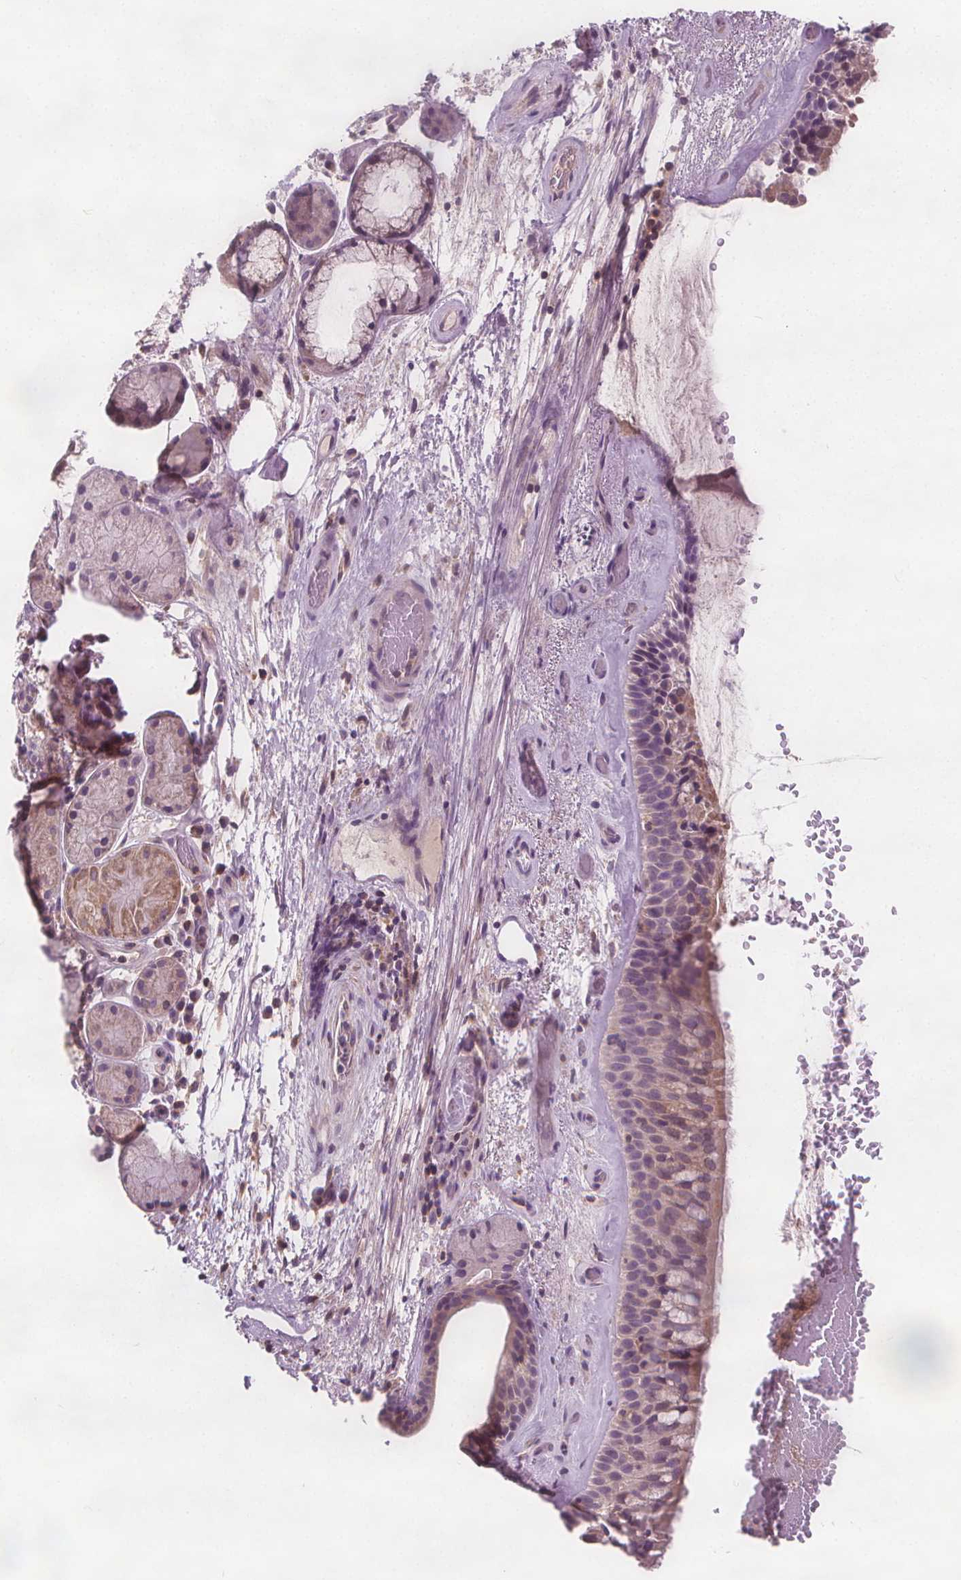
{"staining": {"intensity": "weak", "quantity": "<25%", "location": "cytoplasmic/membranous"}, "tissue": "bronchus", "cell_type": "Respiratory epithelial cells", "image_type": "normal", "snomed": [{"axis": "morphology", "description": "Normal tissue, NOS"}, {"axis": "topography", "description": "Bronchus"}], "caption": "Immunohistochemistry photomicrograph of unremarkable bronchus: human bronchus stained with DAB (3,3'-diaminobenzidine) shows no significant protein expression in respiratory epithelial cells.", "gene": "RAB20", "patient": {"sex": "male", "age": 48}}